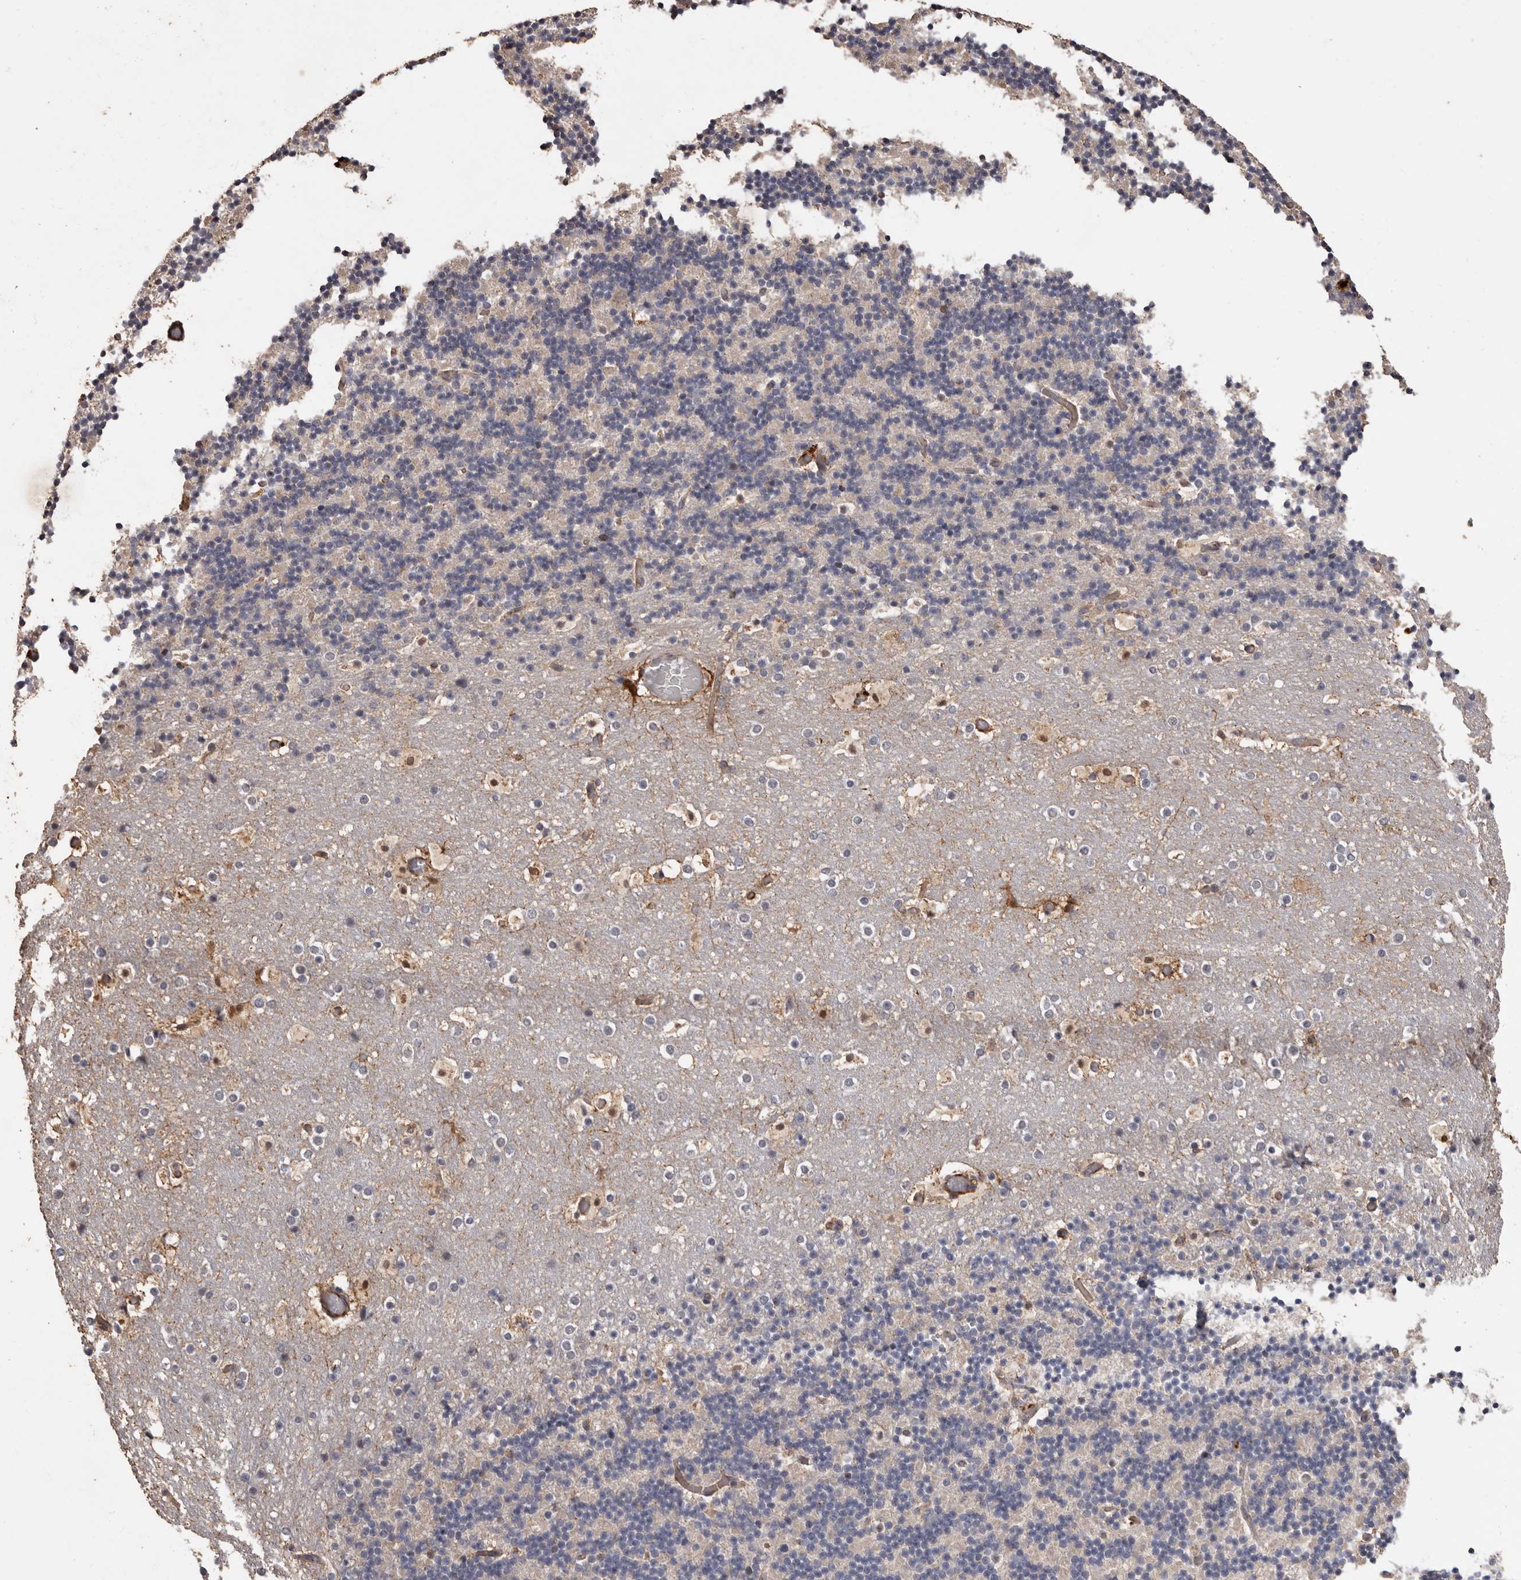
{"staining": {"intensity": "negative", "quantity": "none", "location": "none"}, "tissue": "cerebellum", "cell_type": "Cells in granular layer", "image_type": "normal", "snomed": [{"axis": "morphology", "description": "Normal tissue, NOS"}, {"axis": "topography", "description": "Cerebellum"}], "caption": "A histopathology image of cerebellum stained for a protein demonstrates no brown staining in cells in granular layer. Brightfield microscopy of immunohistochemistry (IHC) stained with DAB (brown) and hematoxylin (blue), captured at high magnification.", "gene": "BRAT1", "patient": {"sex": "male", "age": 57}}